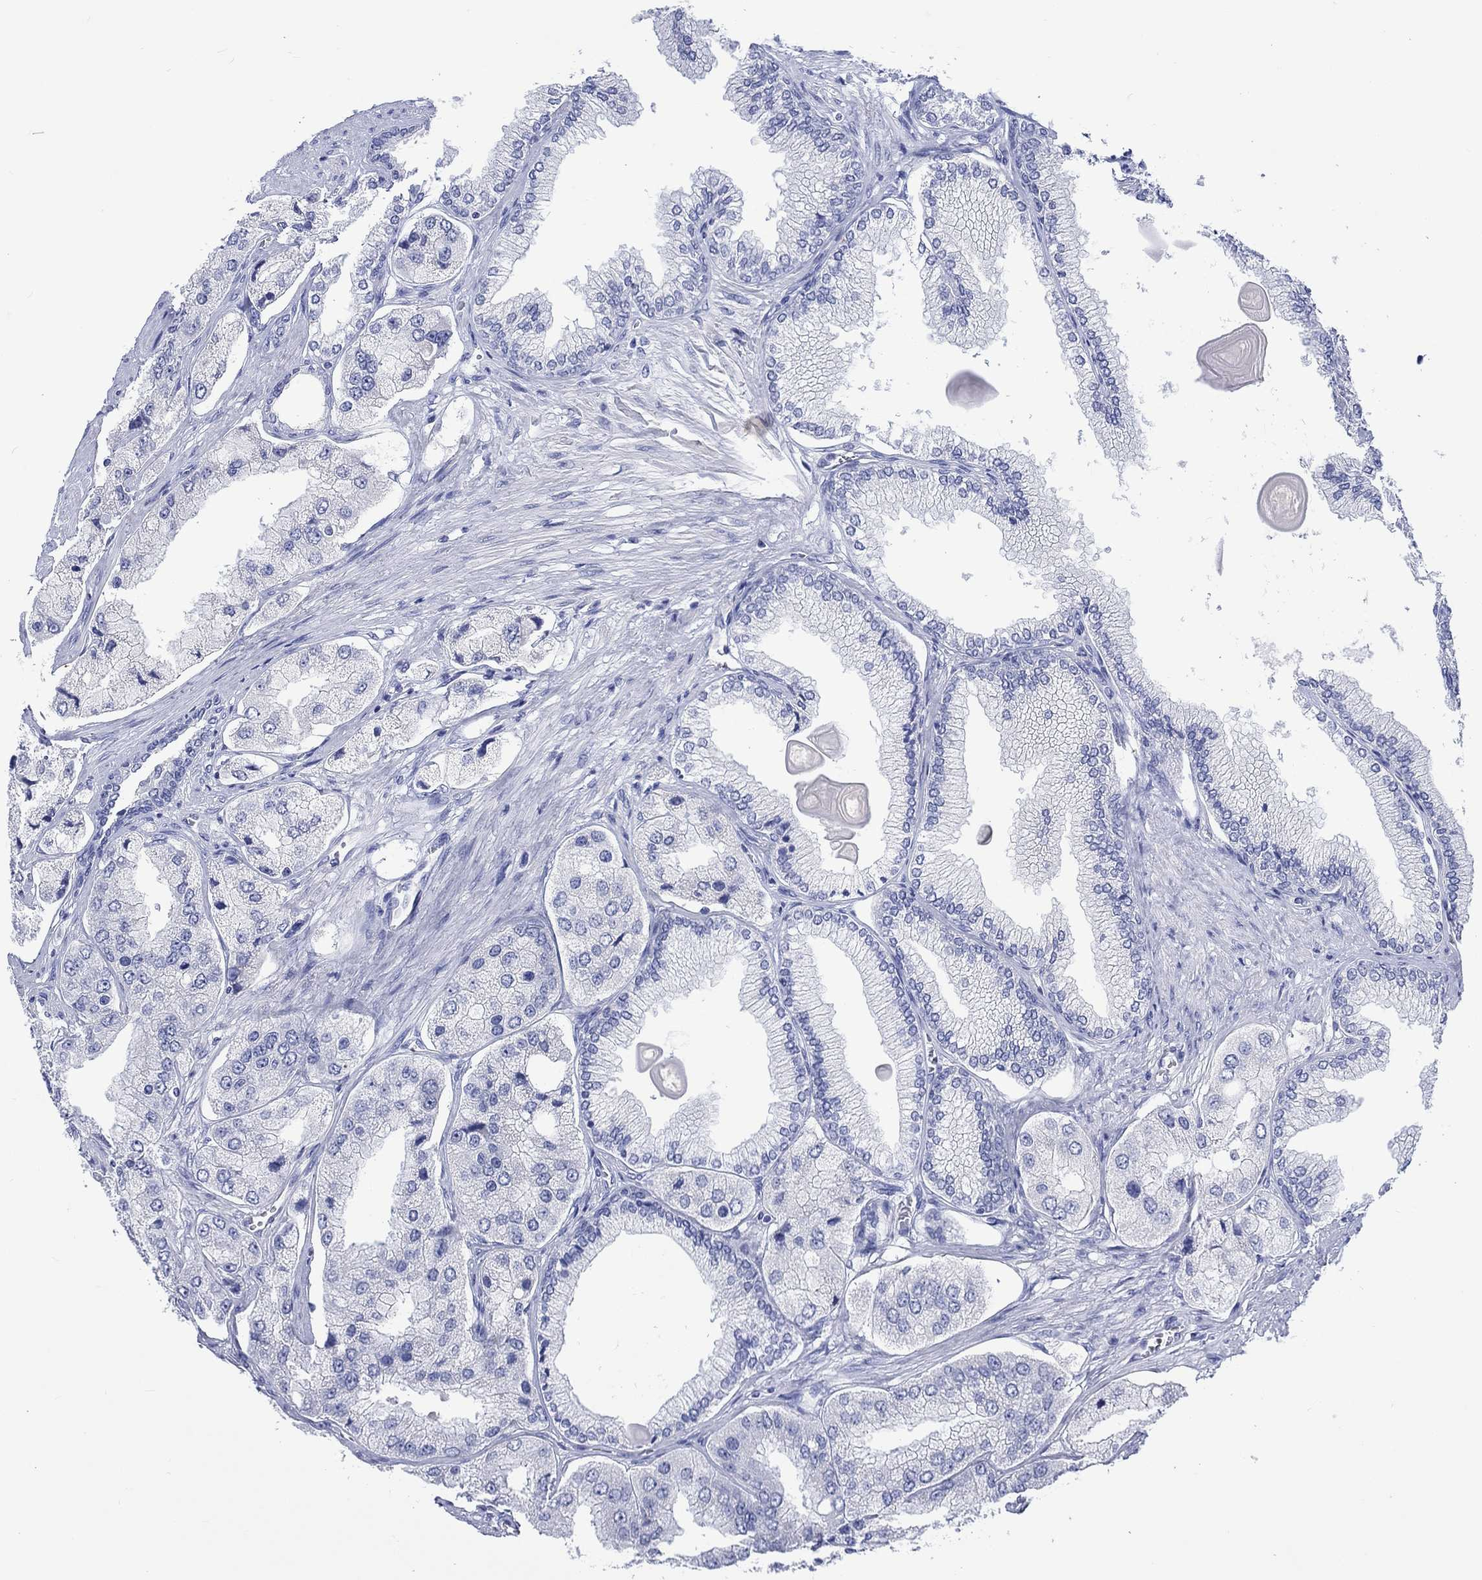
{"staining": {"intensity": "negative", "quantity": "none", "location": "none"}, "tissue": "prostate cancer", "cell_type": "Tumor cells", "image_type": "cancer", "snomed": [{"axis": "morphology", "description": "Adenocarcinoma, Low grade"}, {"axis": "topography", "description": "Prostate"}], "caption": "The photomicrograph exhibits no significant staining in tumor cells of low-grade adenocarcinoma (prostate).", "gene": "CACNG3", "patient": {"sex": "male", "age": 69}}